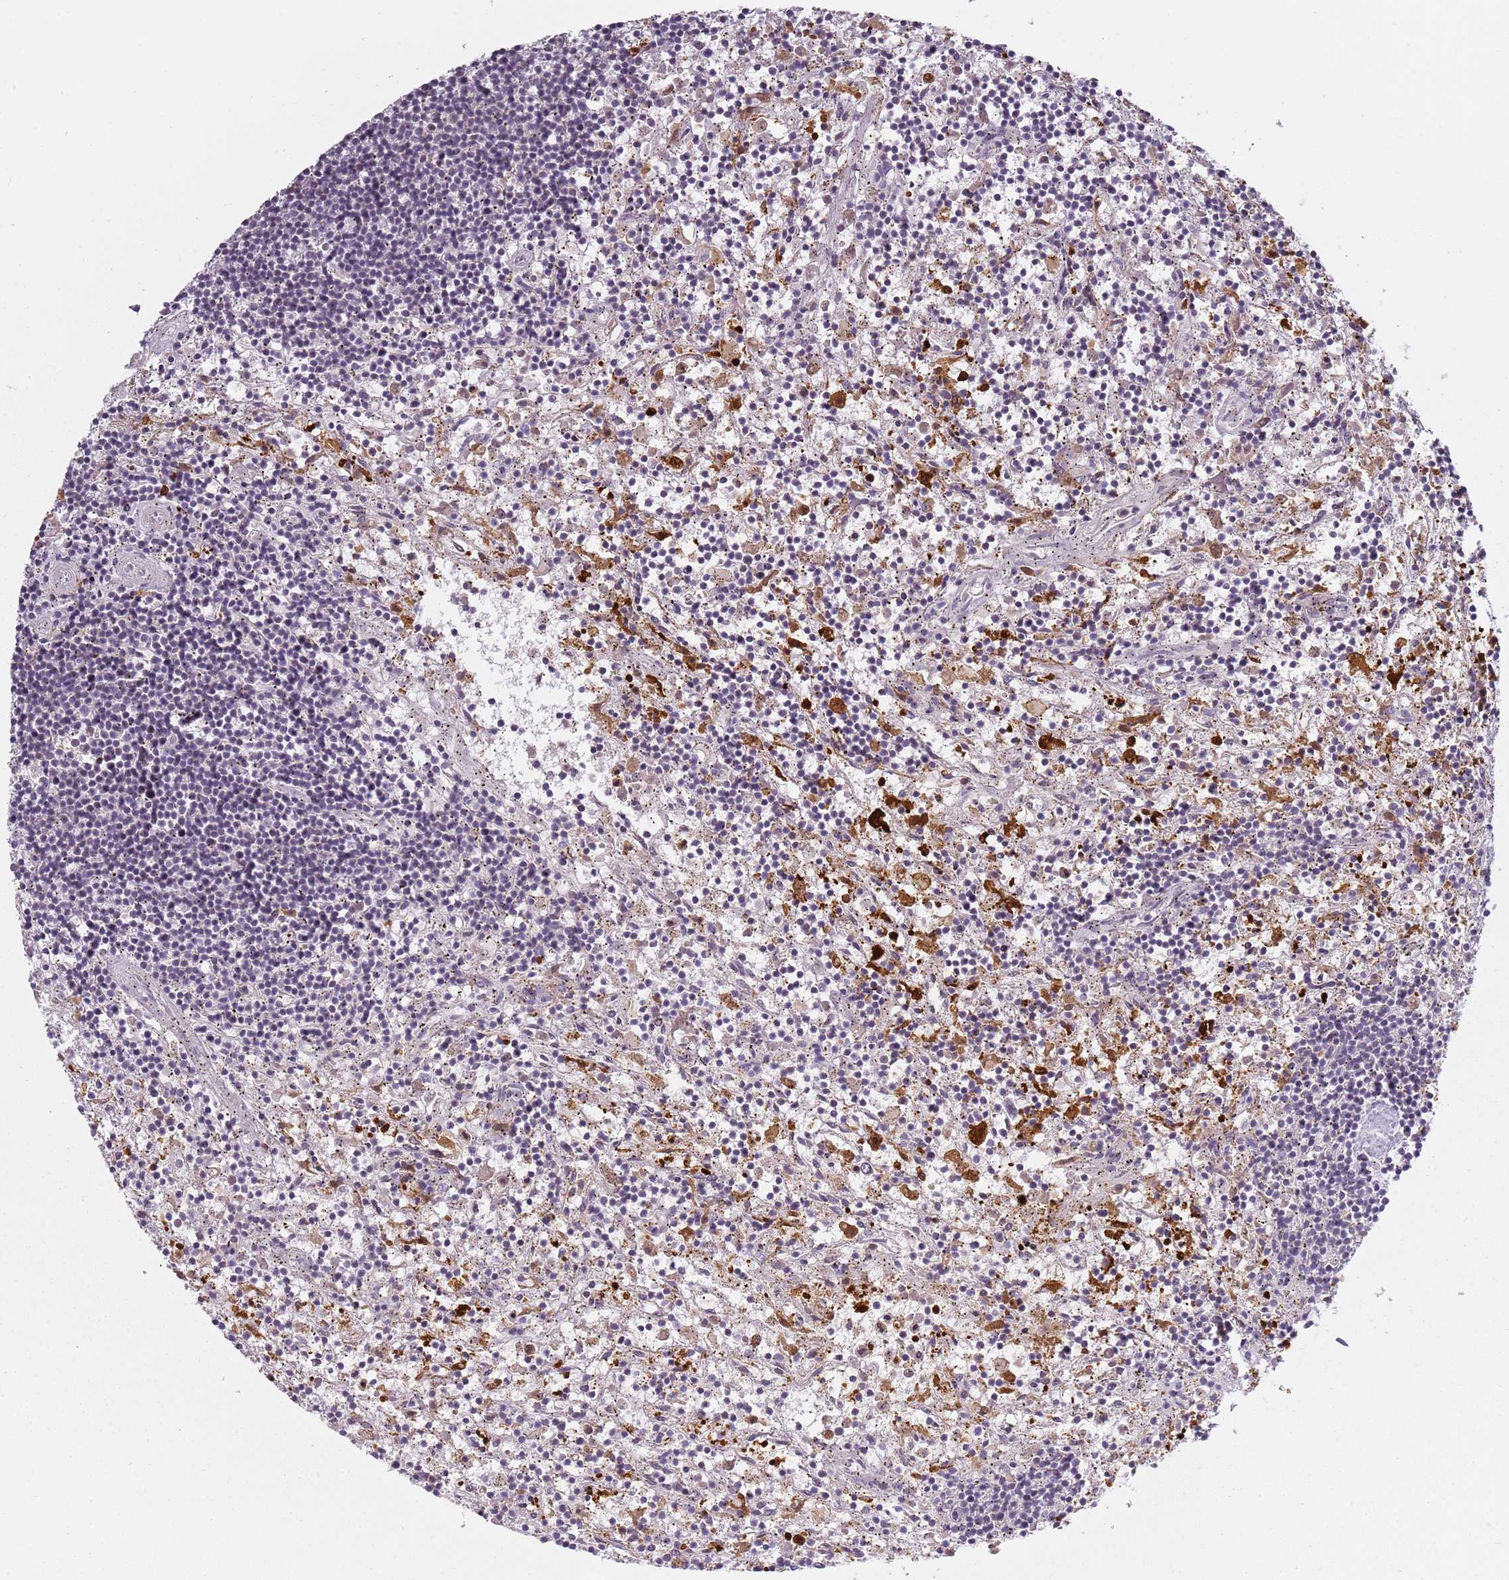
{"staining": {"intensity": "negative", "quantity": "none", "location": "none"}, "tissue": "lymphoma", "cell_type": "Tumor cells", "image_type": "cancer", "snomed": [{"axis": "morphology", "description": "Malignant lymphoma, non-Hodgkin's type, Low grade"}, {"axis": "topography", "description": "Spleen"}], "caption": "A micrograph of low-grade malignant lymphoma, non-Hodgkin's type stained for a protein exhibits no brown staining in tumor cells.", "gene": "CC2D2B", "patient": {"sex": "male", "age": 76}}